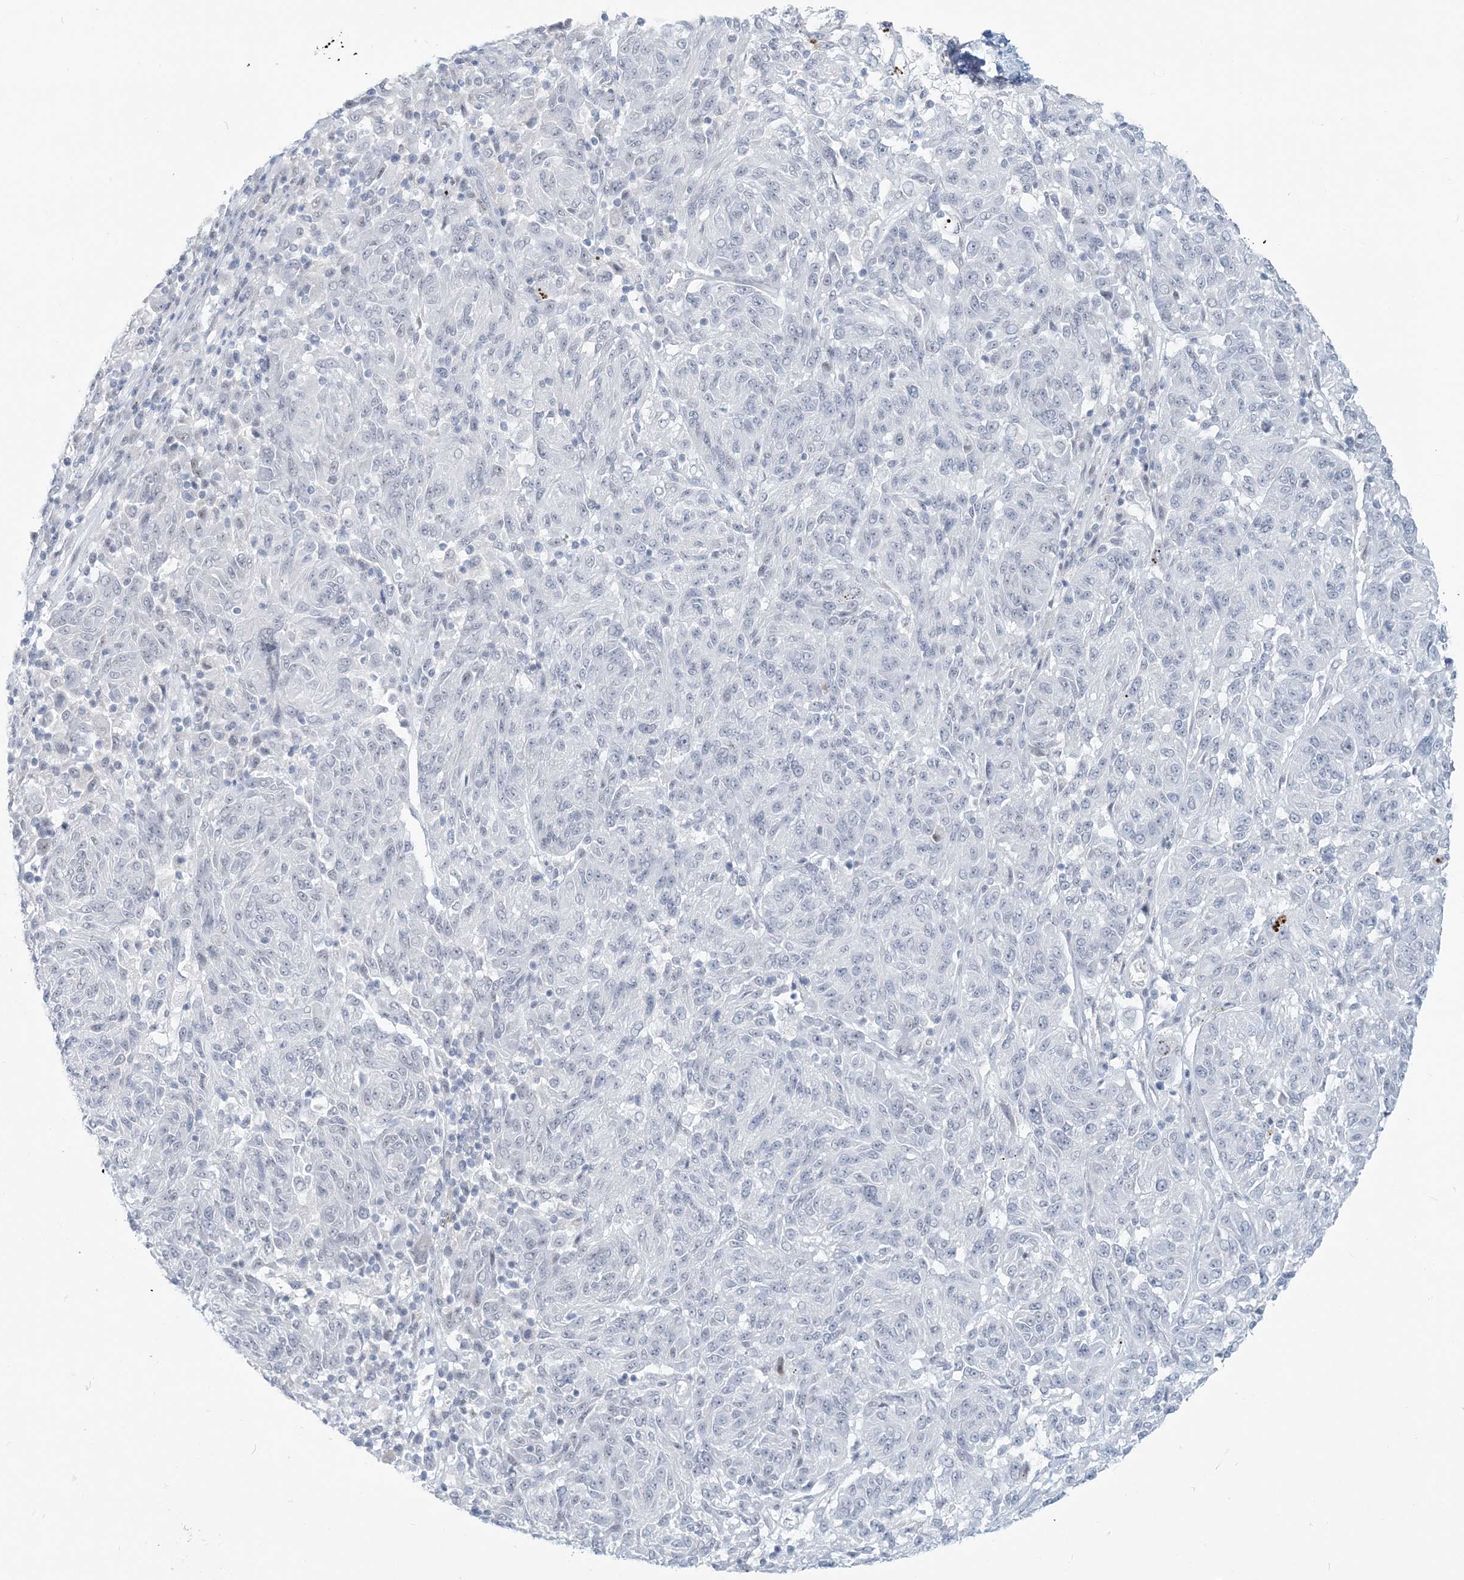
{"staining": {"intensity": "negative", "quantity": "none", "location": "none"}, "tissue": "melanoma", "cell_type": "Tumor cells", "image_type": "cancer", "snomed": [{"axis": "morphology", "description": "Malignant melanoma, NOS"}, {"axis": "topography", "description": "Skin"}], "caption": "The immunohistochemistry histopathology image has no significant positivity in tumor cells of melanoma tissue.", "gene": "SCML1", "patient": {"sex": "male", "age": 53}}